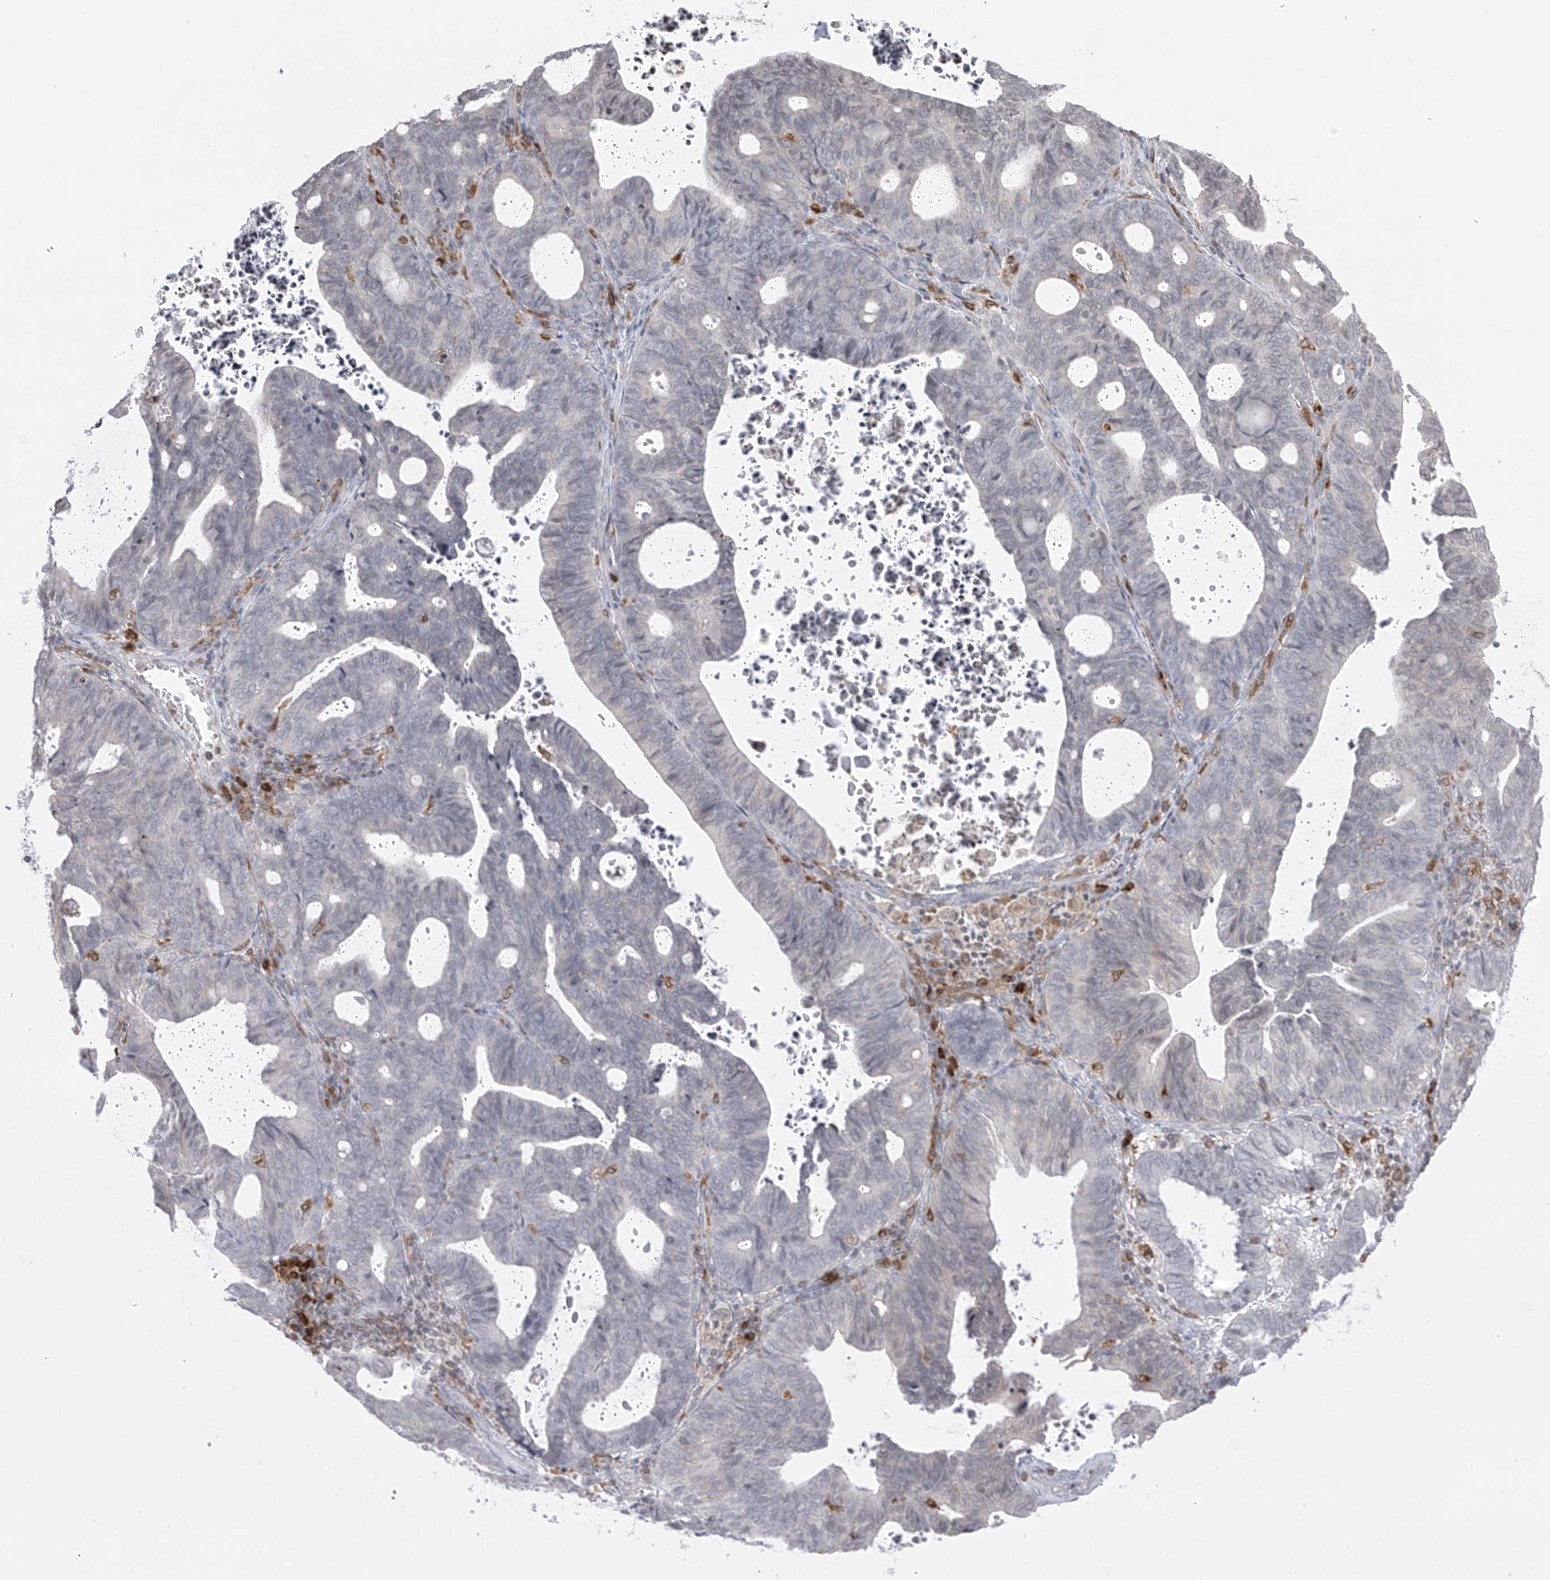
{"staining": {"intensity": "negative", "quantity": "none", "location": "none"}, "tissue": "endometrial cancer", "cell_type": "Tumor cells", "image_type": "cancer", "snomed": [{"axis": "morphology", "description": "Adenocarcinoma, NOS"}, {"axis": "topography", "description": "Uterus"}], "caption": "This is an immunohistochemistry (IHC) image of adenocarcinoma (endometrial). There is no staining in tumor cells.", "gene": "TBXAS1", "patient": {"sex": "female", "age": 83}}